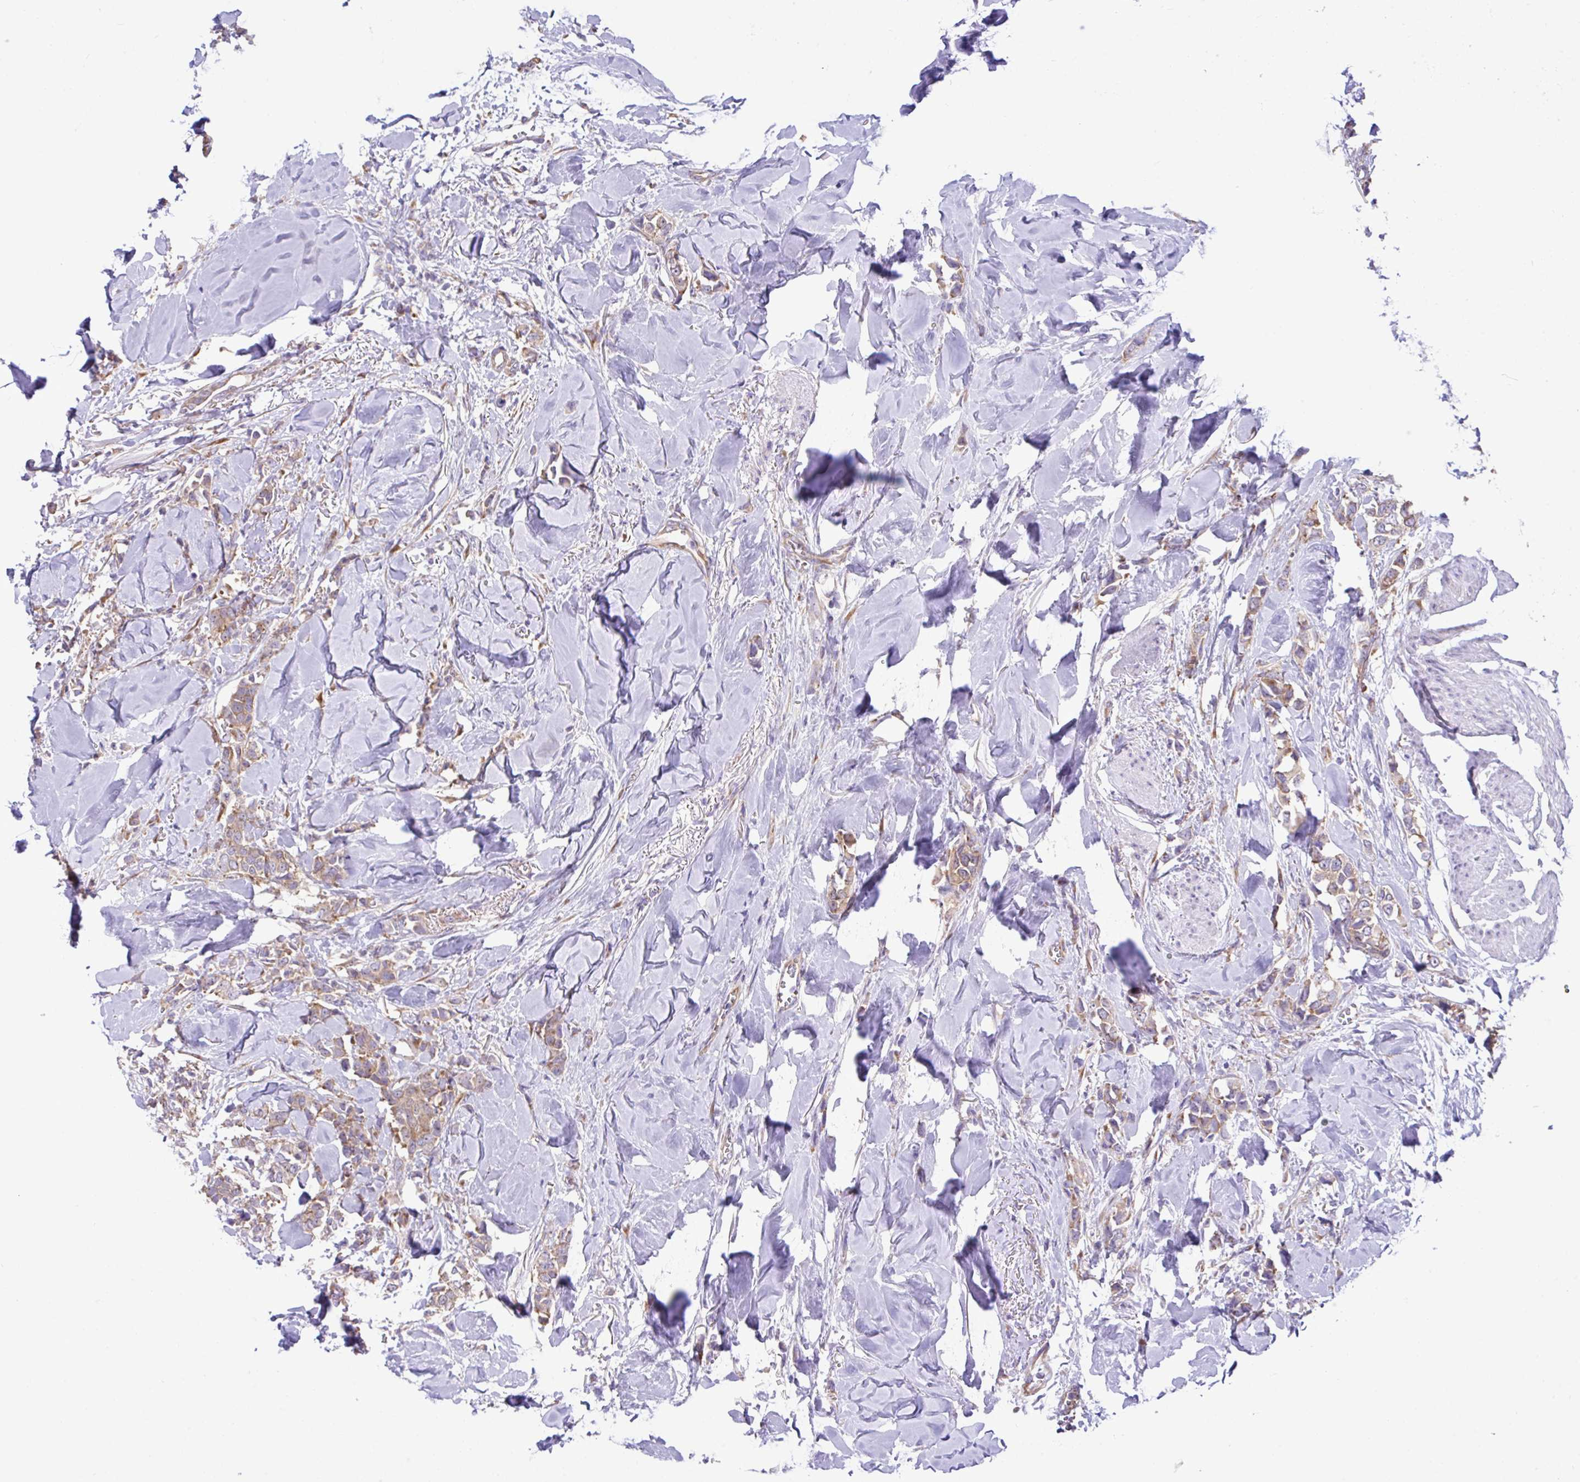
{"staining": {"intensity": "moderate", "quantity": ">75%", "location": "cytoplasmic/membranous"}, "tissue": "breast cancer", "cell_type": "Tumor cells", "image_type": "cancer", "snomed": [{"axis": "morphology", "description": "Lobular carcinoma"}, {"axis": "topography", "description": "Breast"}], "caption": "The image reveals immunohistochemical staining of breast cancer. There is moderate cytoplasmic/membranous staining is seen in approximately >75% of tumor cells. The staining is performed using DAB brown chromogen to label protein expression. The nuclei are counter-stained blue using hematoxylin.", "gene": "RPL7", "patient": {"sex": "female", "age": 91}}